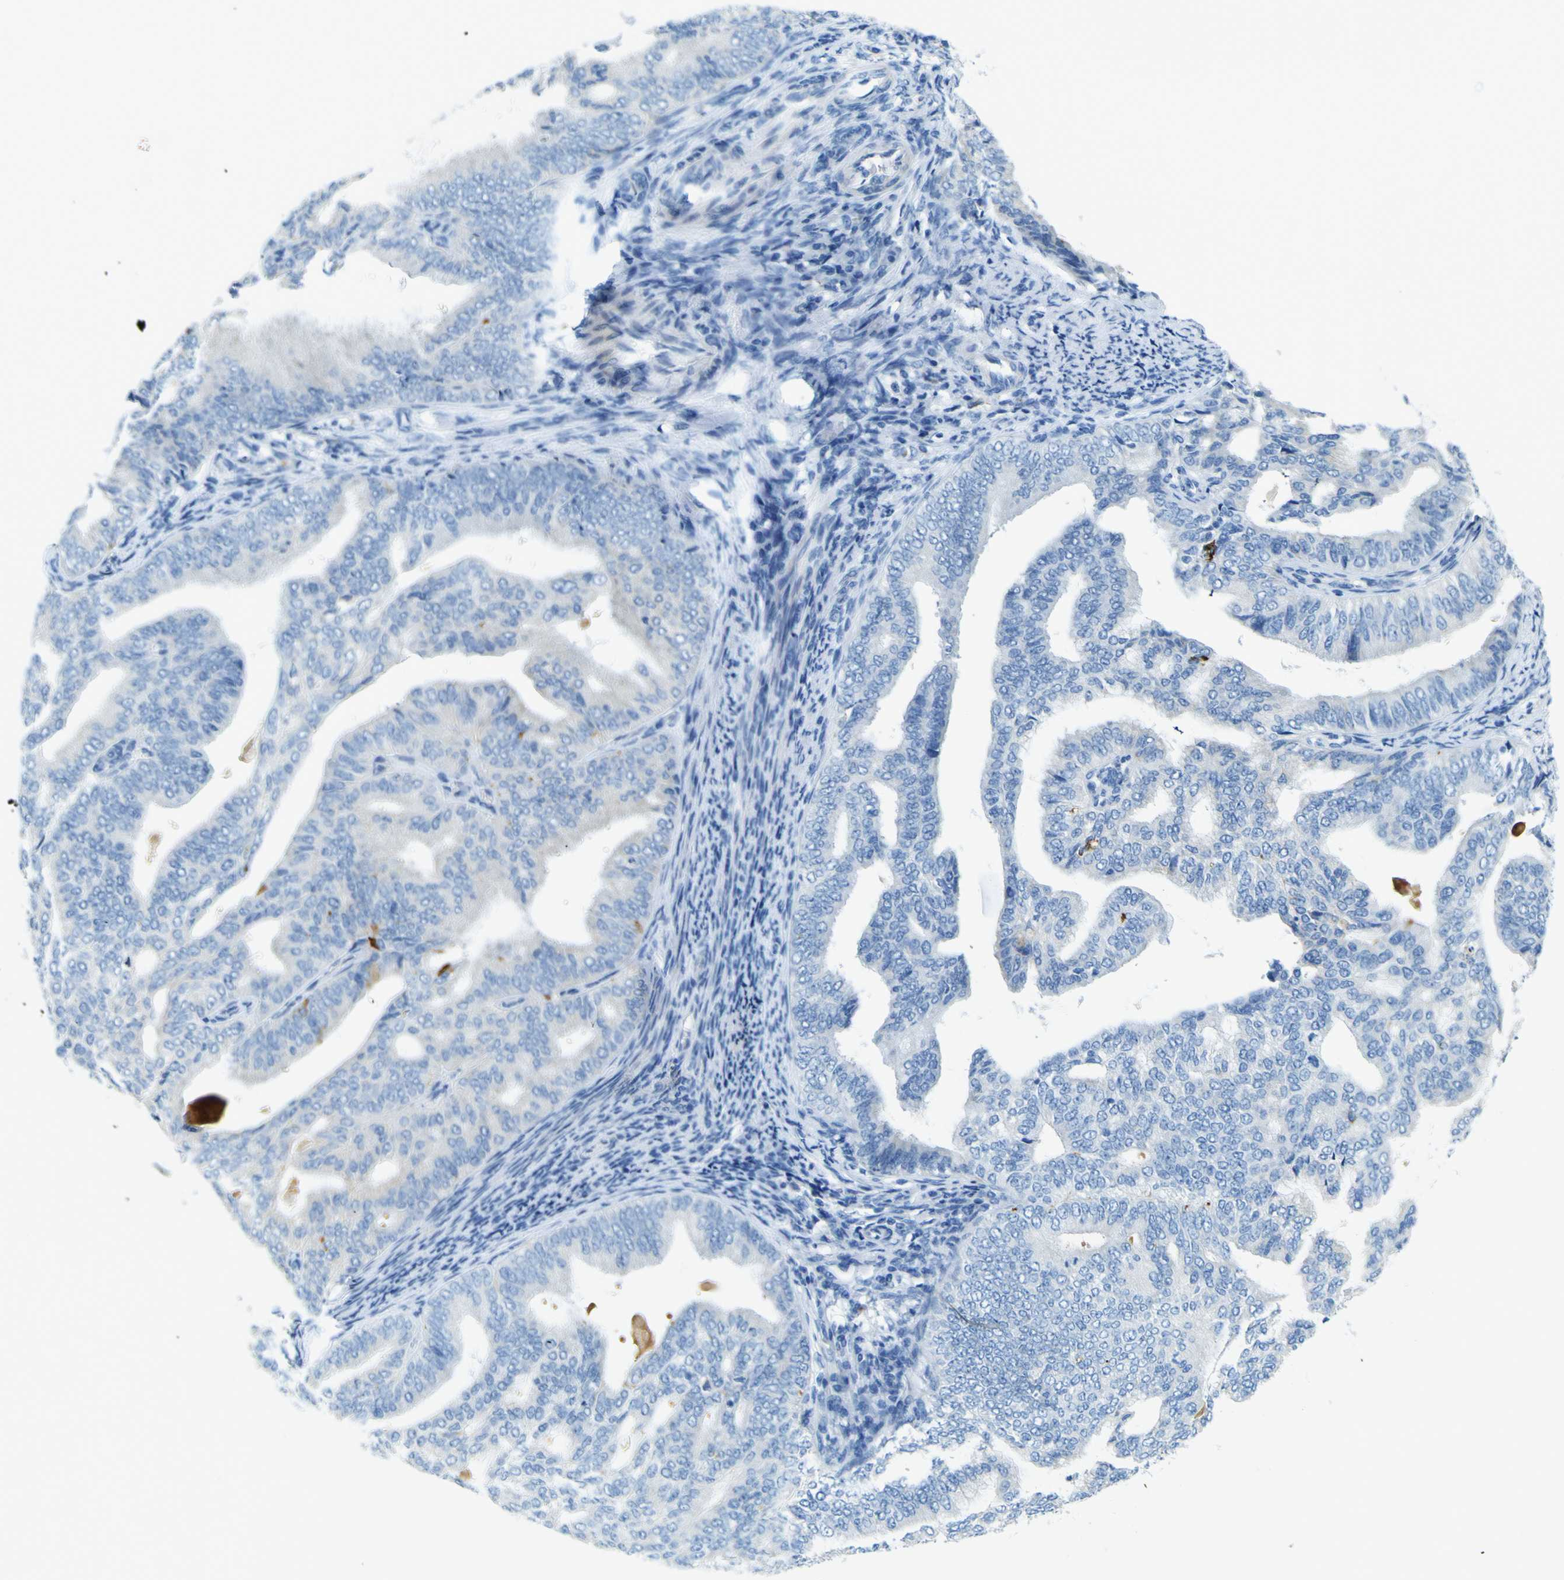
{"staining": {"intensity": "weak", "quantity": "<25%", "location": "cytoplasmic/membranous"}, "tissue": "endometrial cancer", "cell_type": "Tumor cells", "image_type": "cancer", "snomed": [{"axis": "morphology", "description": "Adenocarcinoma, NOS"}, {"axis": "topography", "description": "Endometrium"}], "caption": "IHC of endometrial cancer (adenocarcinoma) displays no expression in tumor cells. (DAB (3,3'-diaminobenzidine) immunohistochemistry (IHC), high magnification).", "gene": "ACSL1", "patient": {"sex": "female", "age": 58}}